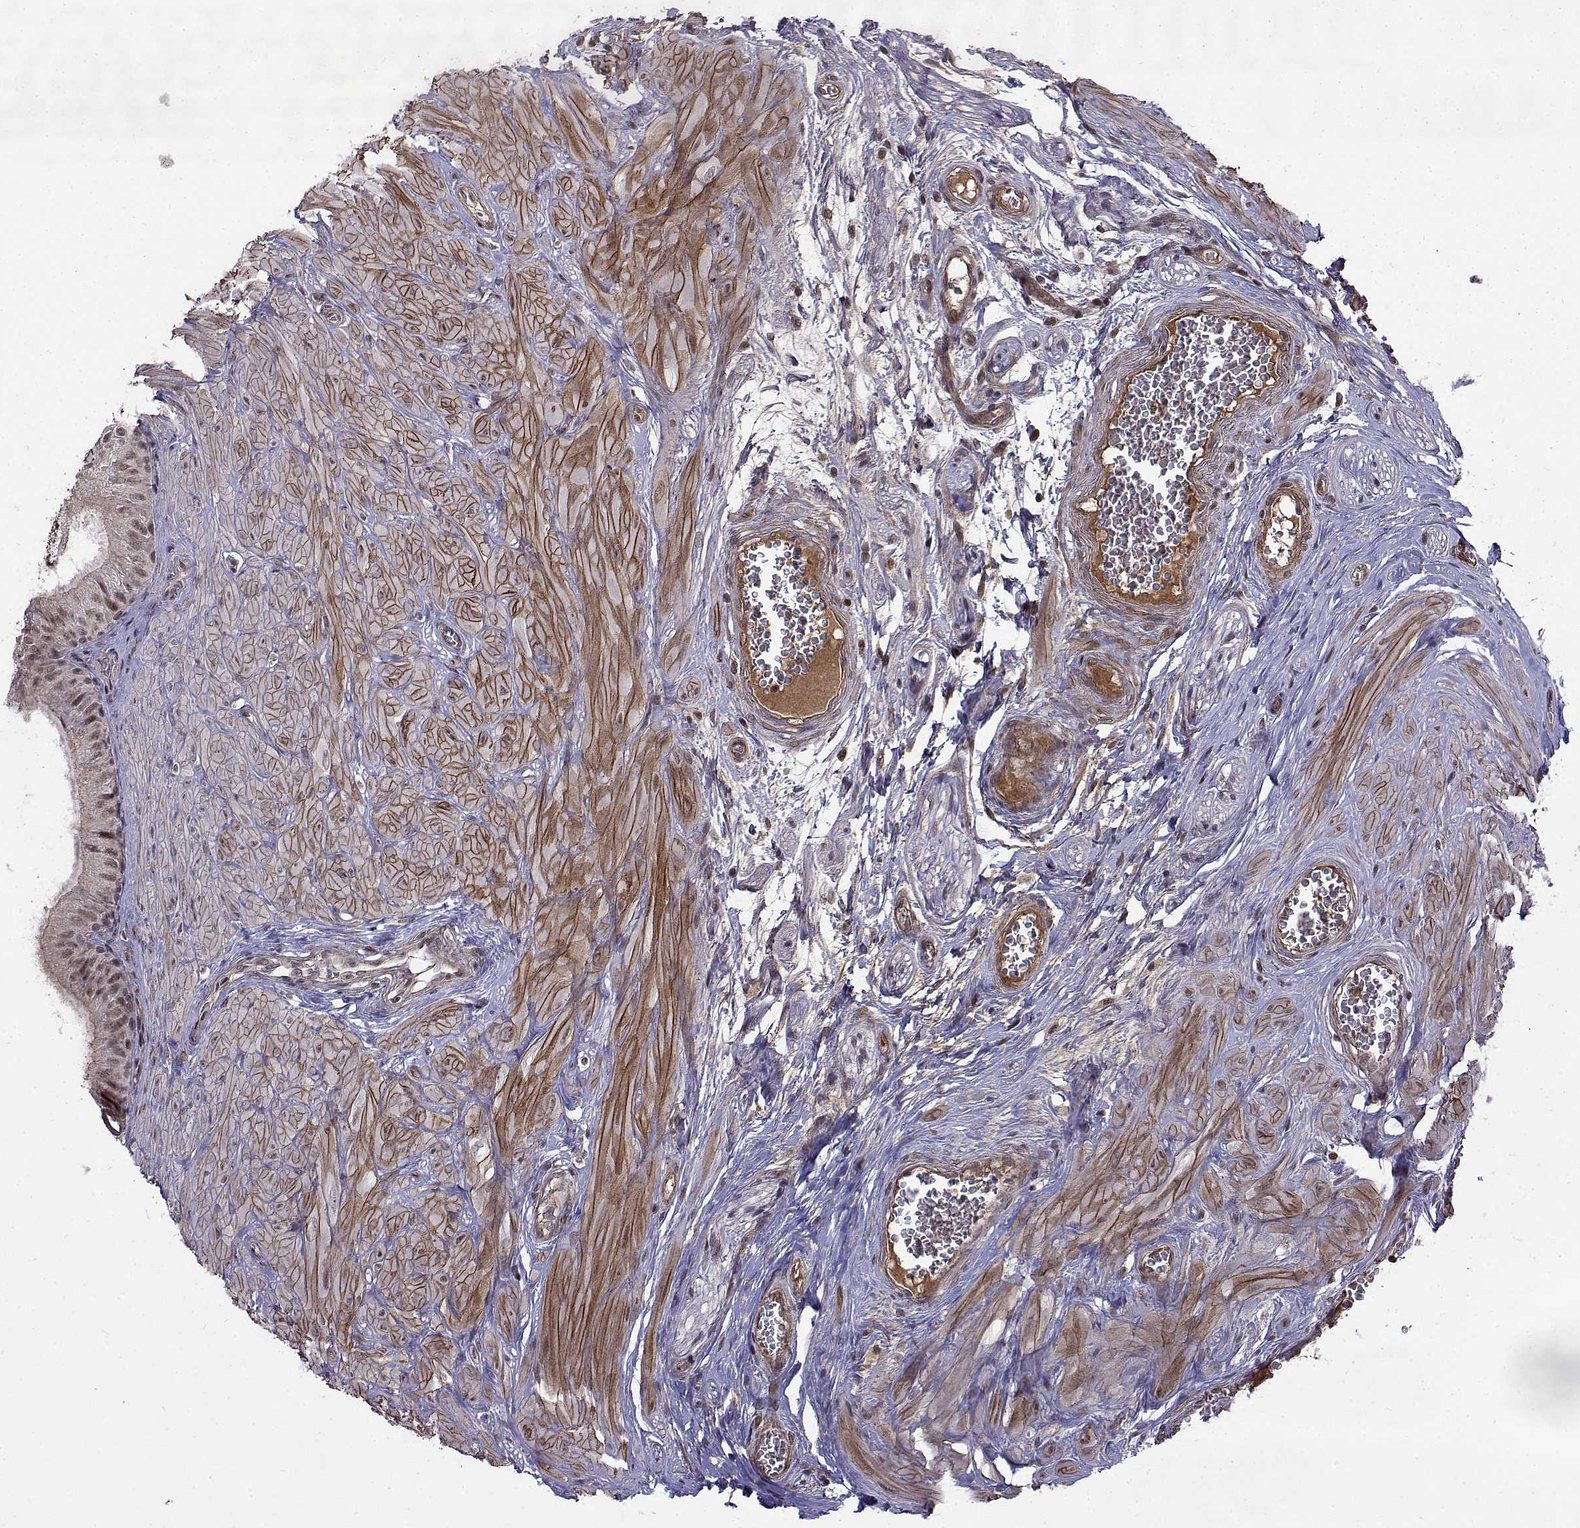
{"staining": {"intensity": "weak", "quantity": ">75%", "location": "nuclear"}, "tissue": "epididymis", "cell_type": "Glandular cells", "image_type": "normal", "snomed": [{"axis": "morphology", "description": "Normal tissue, NOS"}, {"axis": "topography", "description": "Epididymis"}], "caption": "Benign epididymis reveals weak nuclear expression in about >75% of glandular cells.", "gene": "ITGA7", "patient": {"sex": "male", "age": 37}}